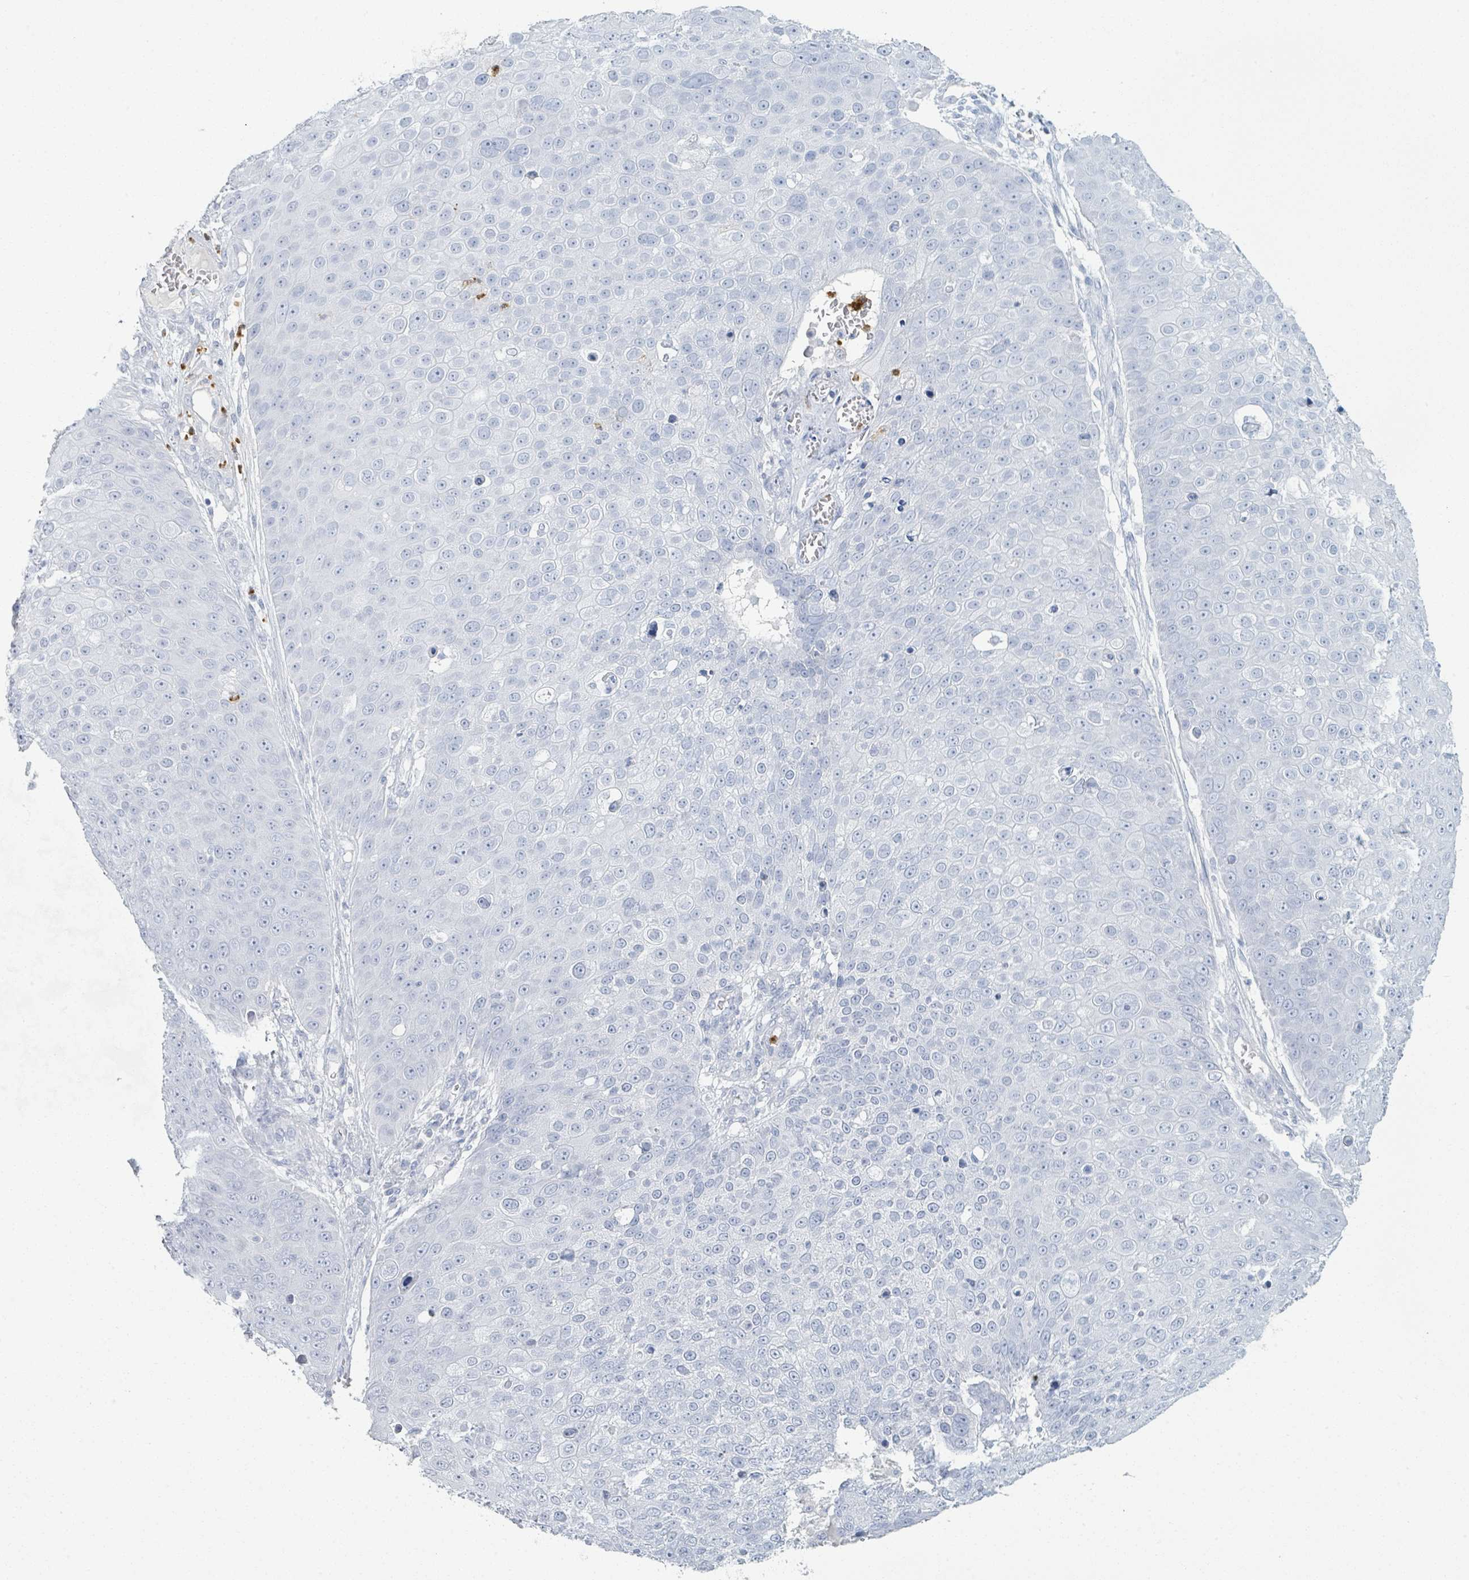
{"staining": {"intensity": "negative", "quantity": "none", "location": "none"}, "tissue": "skin cancer", "cell_type": "Tumor cells", "image_type": "cancer", "snomed": [{"axis": "morphology", "description": "Squamous cell carcinoma, NOS"}, {"axis": "topography", "description": "Skin"}], "caption": "High magnification brightfield microscopy of skin squamous cell carcinoma stained with DAB (brown) and counterstained with hematoxylin (blue): tumor cells show no significant staining.", "gene": "DEFA4", "patient": {"sex": "male", "age": 71}}